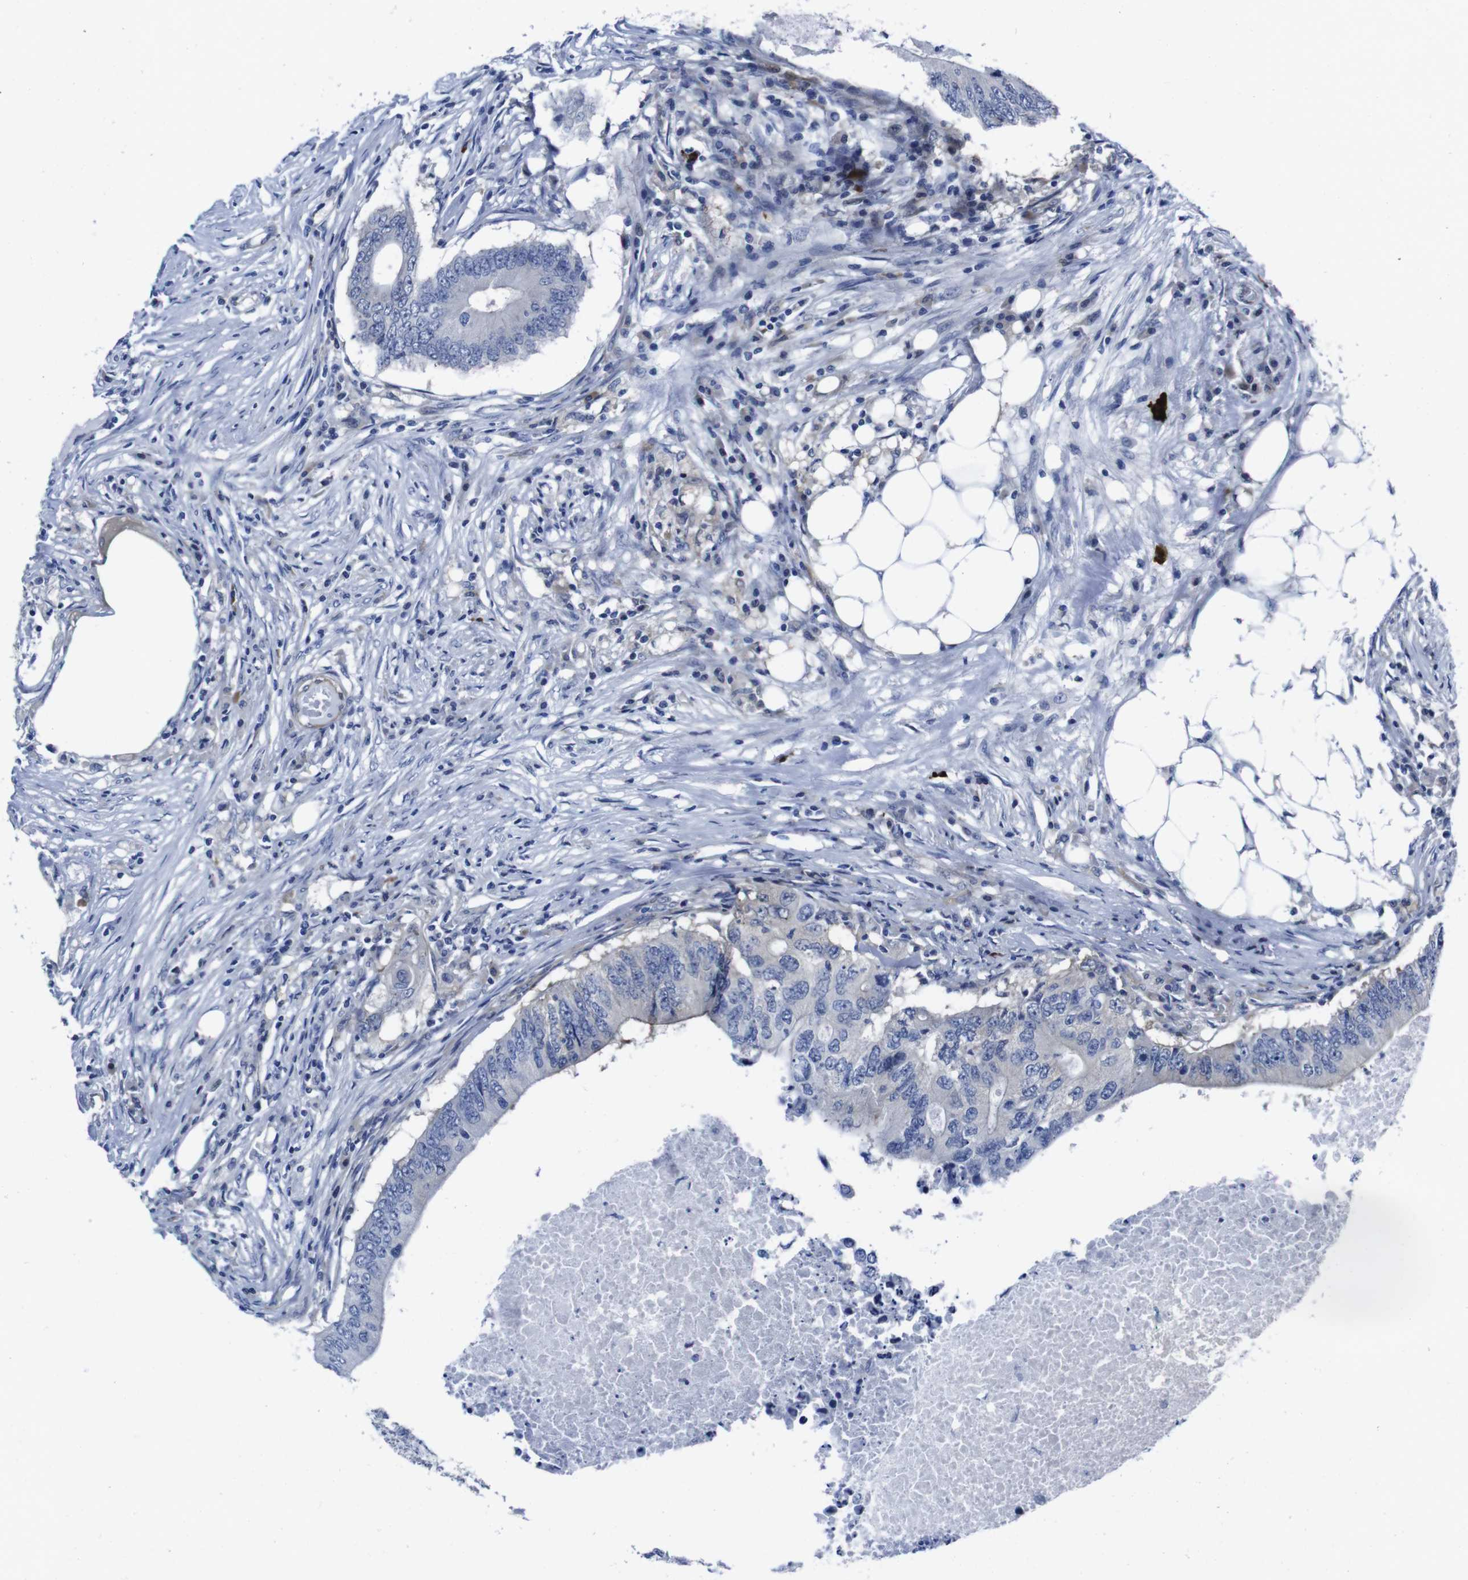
{"staining": {"intensity": "negative", "quantity": "none", "location": "none"}, "tissue": "colorectal cancer", "cell_type": "Tumor cells", "image_type": "cancer", "snomed": [{"axis": "morphology", "description": "Adenocarcinoma, NOS"}, {"axis": "topography", "description": "Colon"}], "caption": "IHC image of human colorectal cancer (adenocarcinoma) stained for a protein (brown), which demonstrates no staining in tumor cells.", "gene": "EIF4A1", "patient": {"sex": "male", "age": 71}}